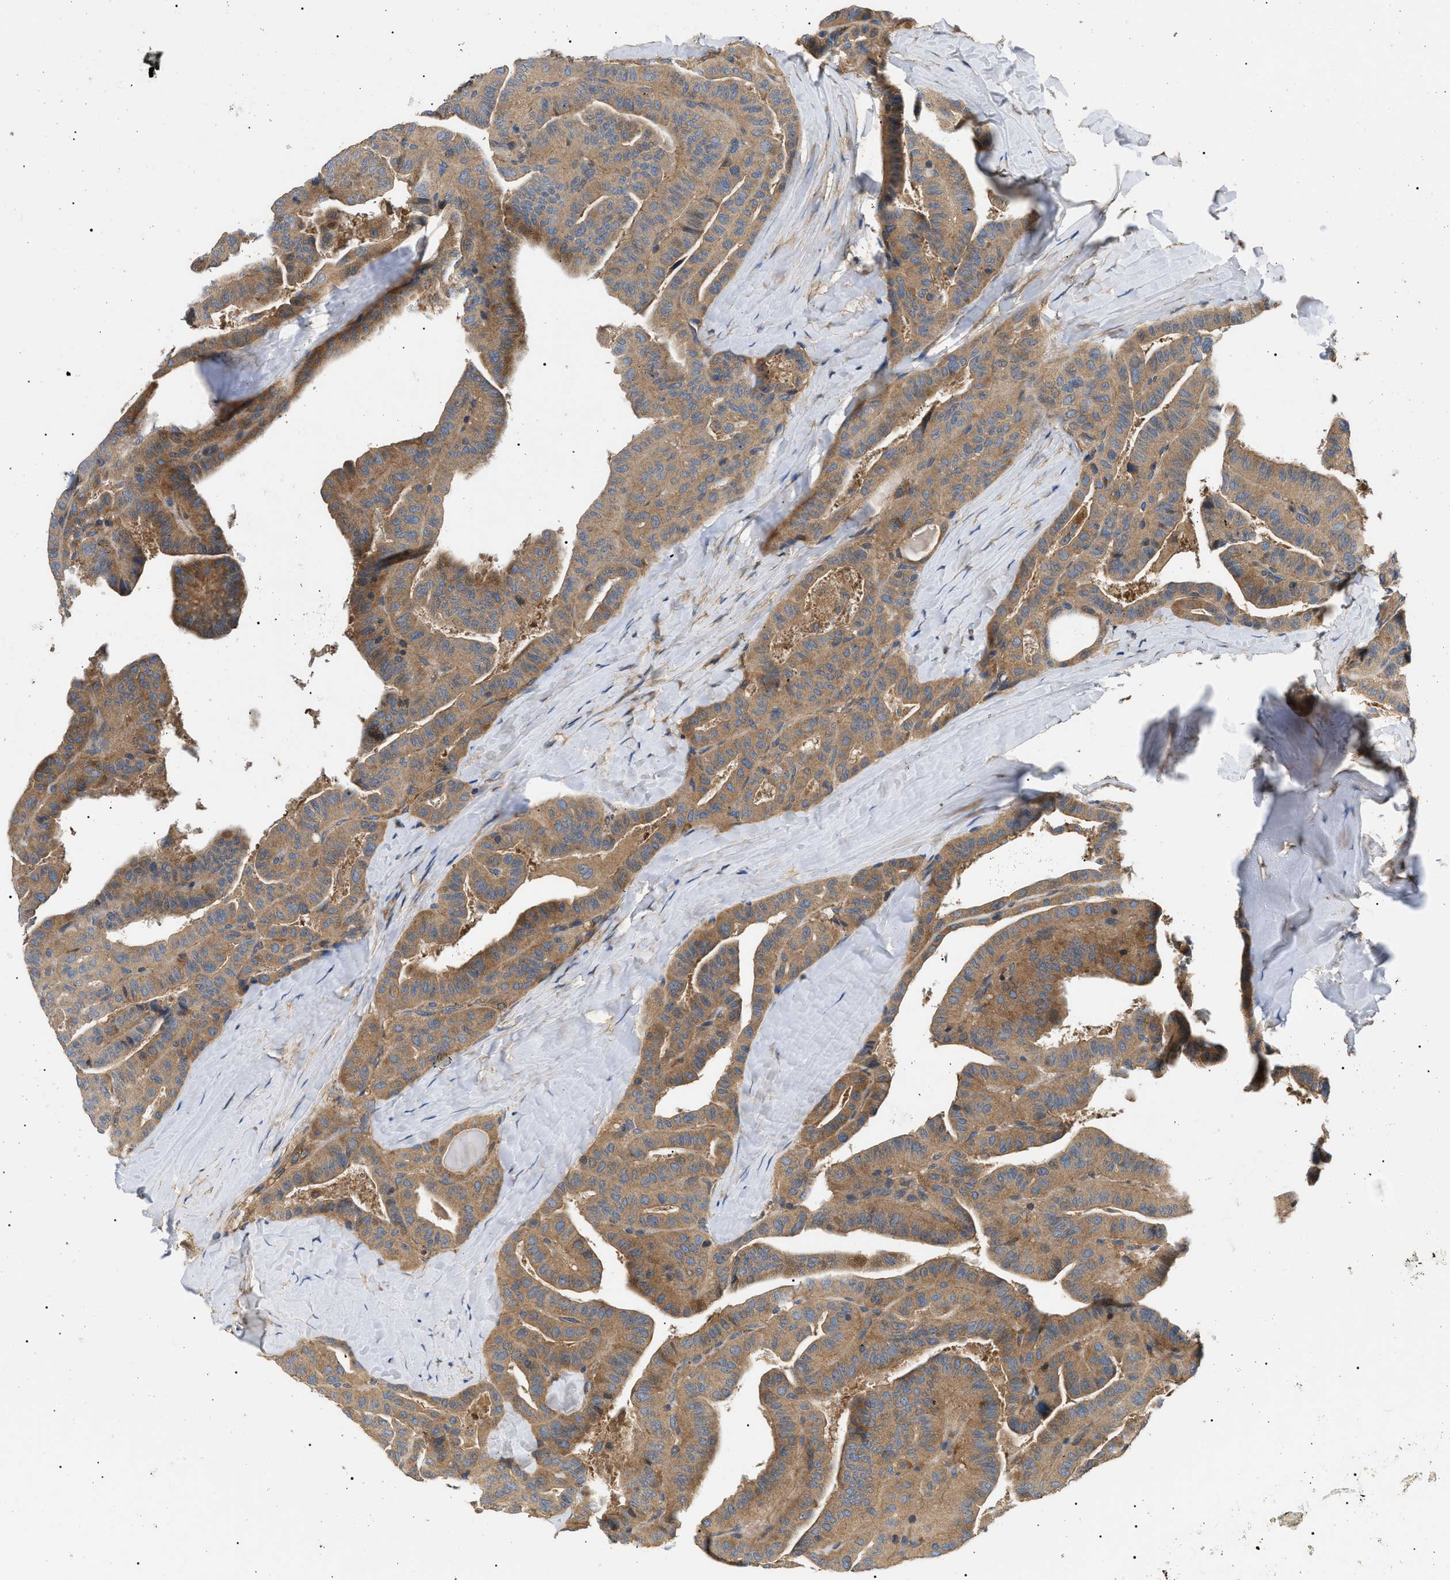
{"staining": {"intensity": "moderate", "quantity": ">75%", "location": "cytoplasmic/membranous"}, "tissue": "thyroid cancer", "cell_type": "Tumor cells", "image_type": "cancer", "snomed": [{"axis": "morphology", "description": "Papillary adenocarcinoma, NOS"}, {"axis": "topography", "description": "Thyroid gland"}], "caption": "A high-resolution photomicrograph shows immunohistochemistry (IHC) staining of thyroid cancer (papillary adenocarcinoma), which demonstrates moderate cytoplasmic/membranous expression in approximately >75% of tumor cells.", "gene": "PPM1B", "patient": {"sex": "male", "age": 77}}